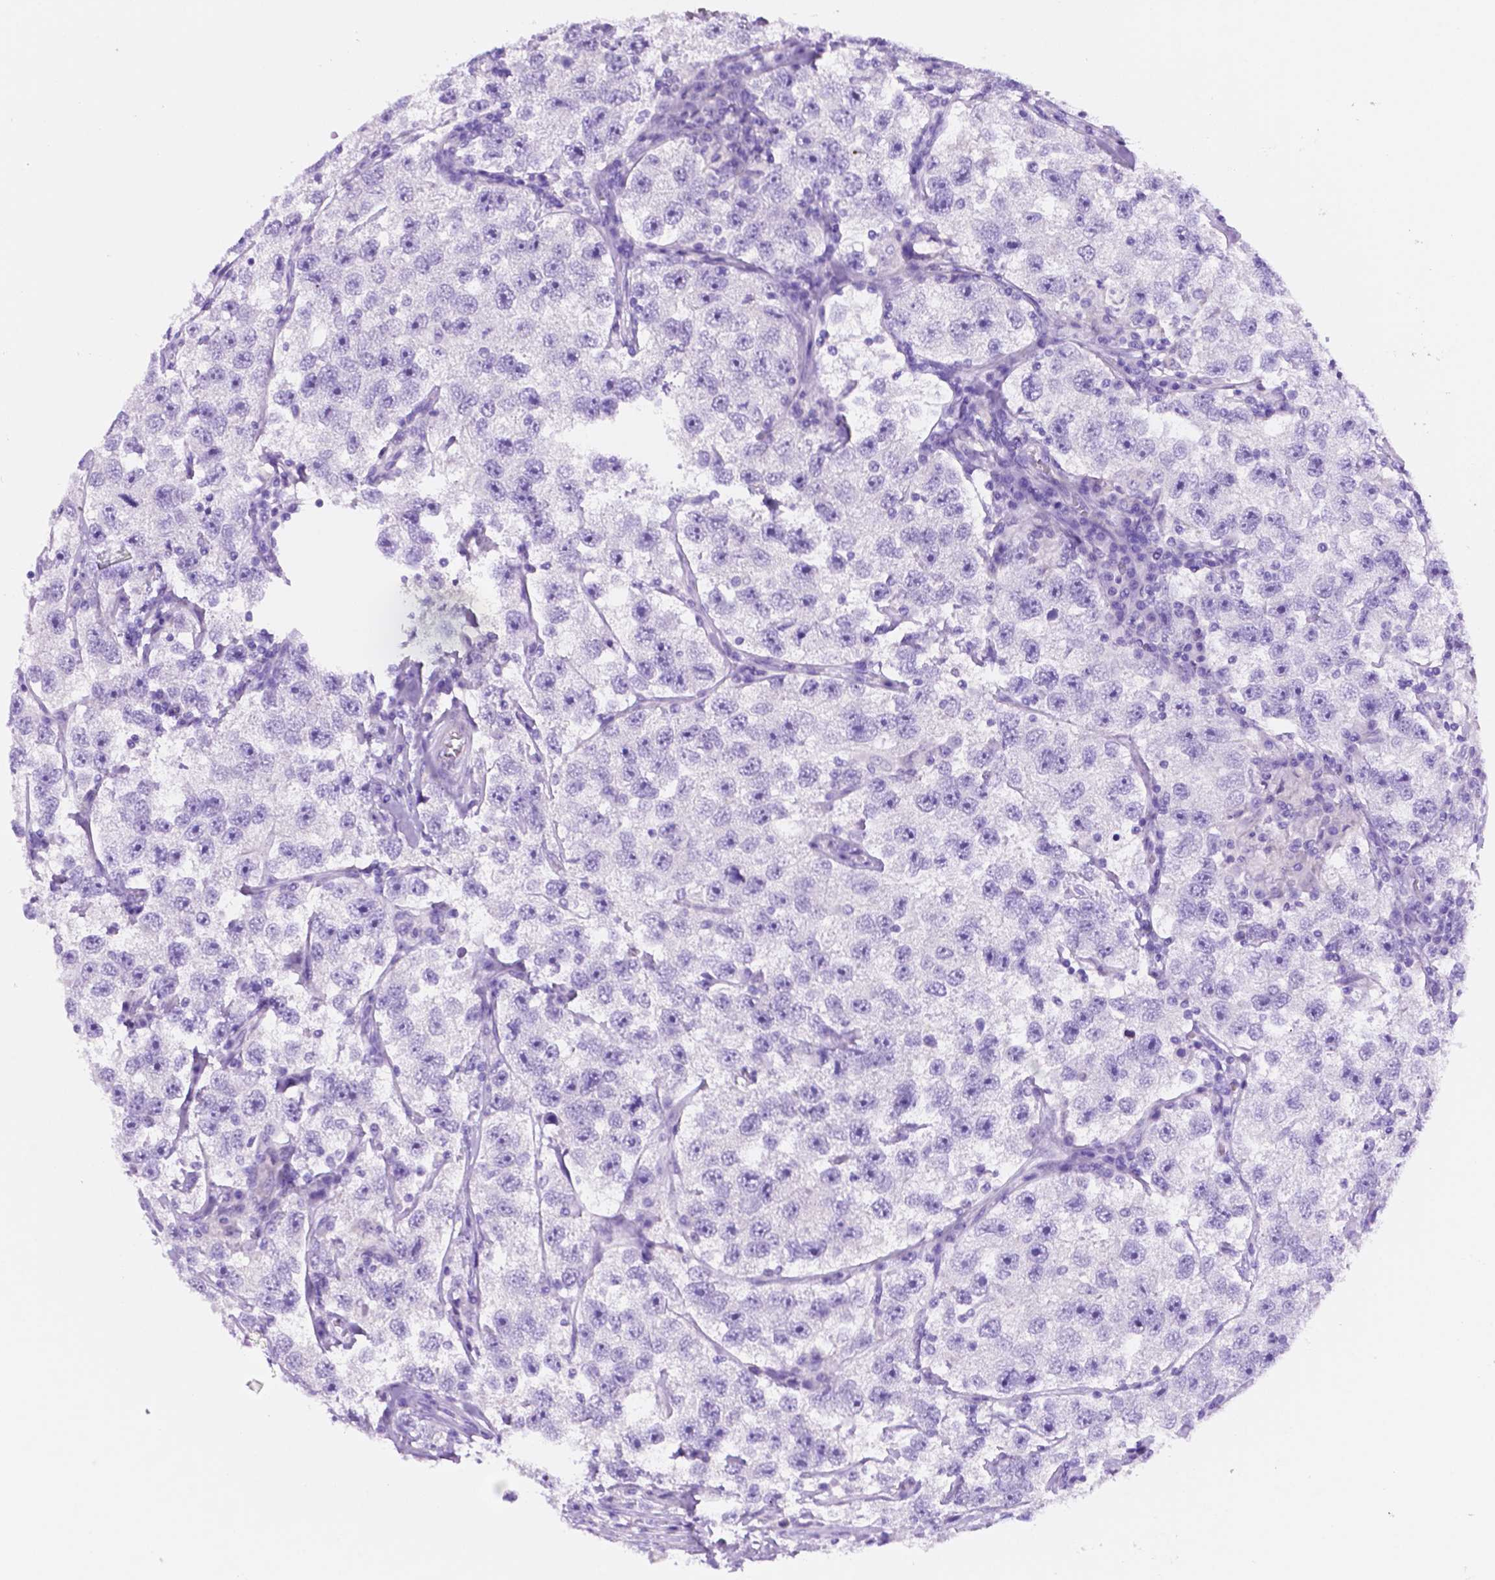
{"staining": {"intensity": "negative", "quantity": "none", "location": "none"}, "tissue": "testis cancer", "cell_type": "Tumor cells", "image_type": "cancer", "snomed": [{"axis": "morphology", "description": "Seminoma, NOS"}, {"axis": "topography", "description": "Testis"}], "caption": "A high-resolution photomicrograph shows immunohistochemistry staining of seminoma (testis), which displays no significant positivity in tumor cells.", "gene": "FOXB2", "patient": {"sex": "male", "age": 26}}